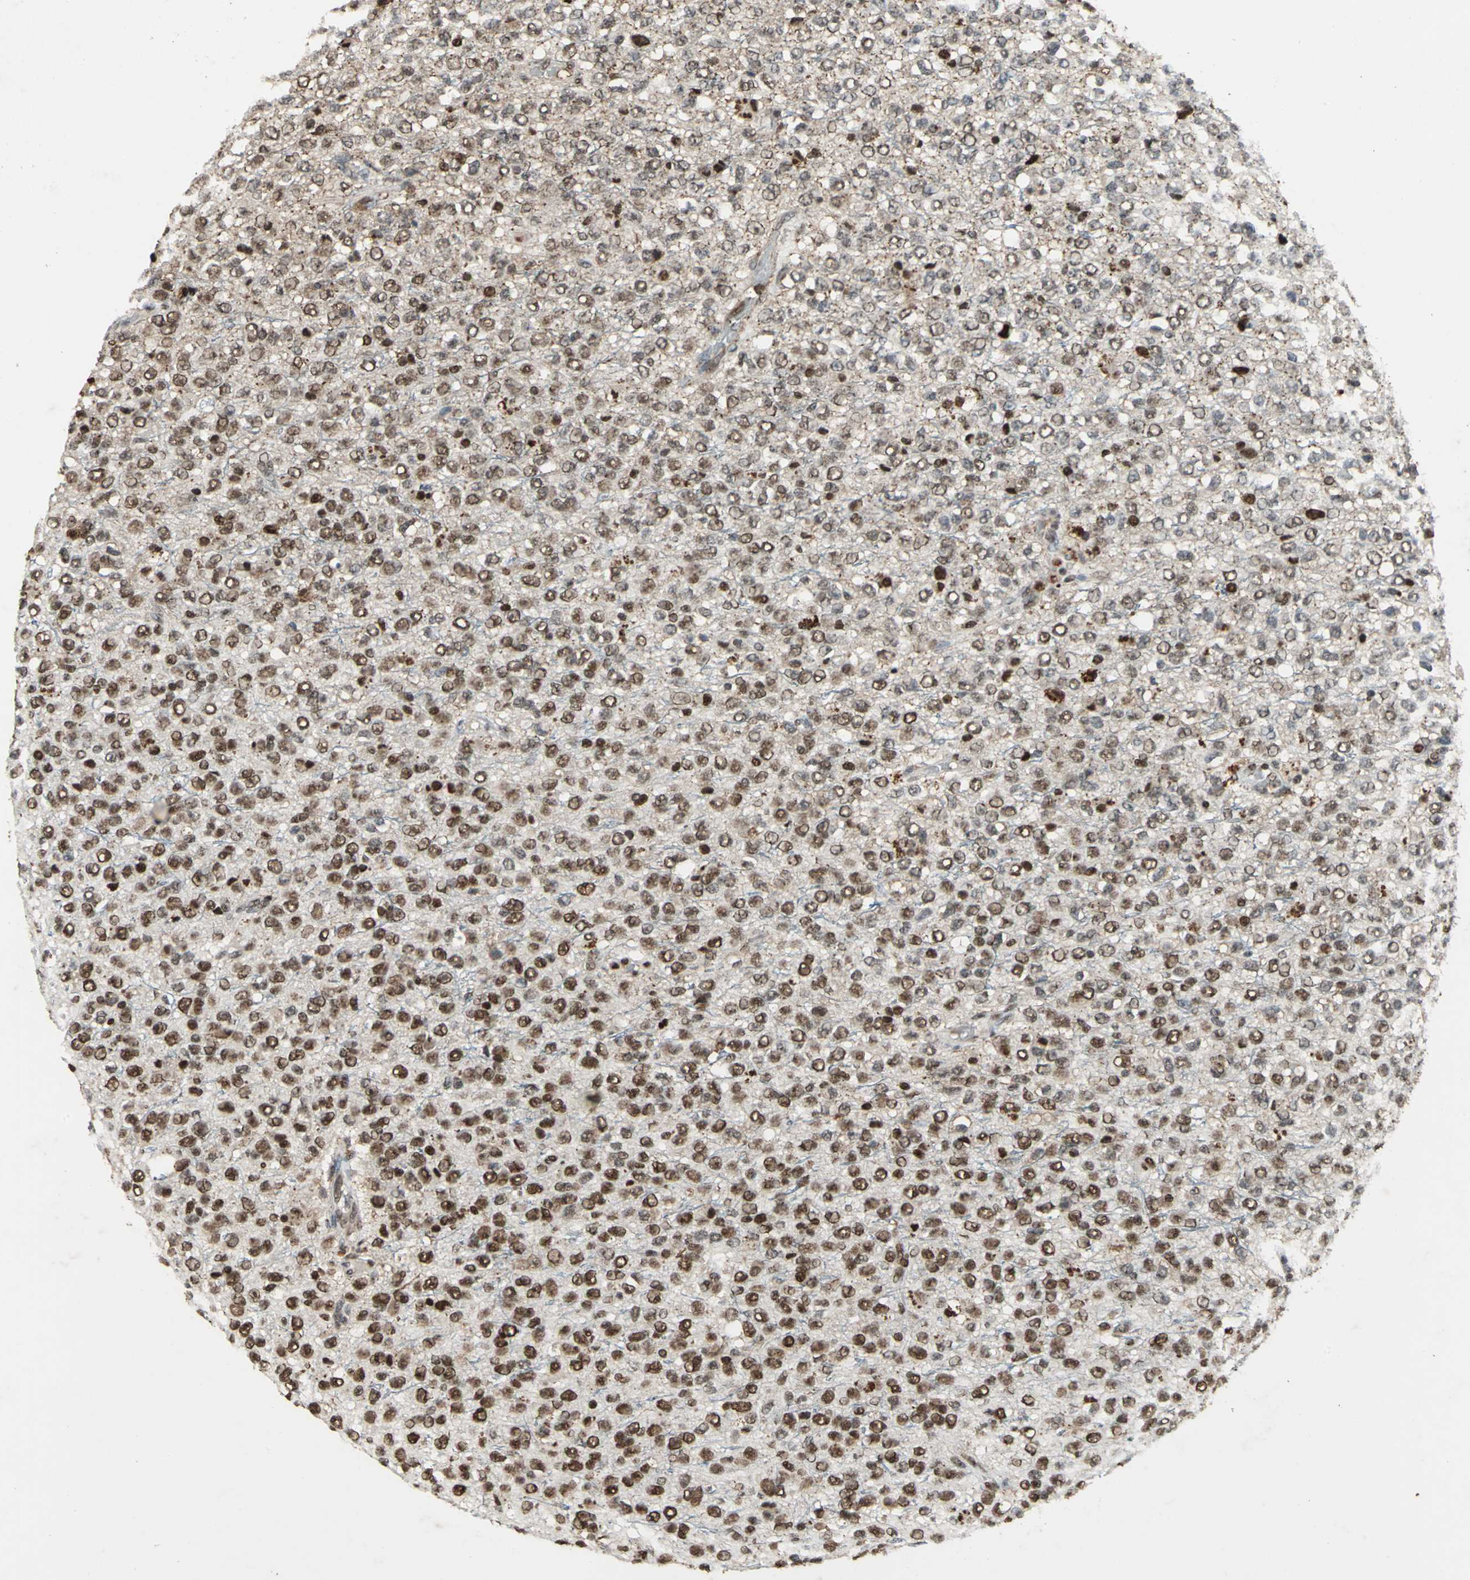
{"staining": {"intensity": "moderate", "quantity": ">75%", "location": "nuclear"}, "tissue": "glioma", "cell_type": "Tumor cells", "image_type": "cancer", "snomed": [{"axis": "morphology", "description": "Glioma, malignant, High grade"}, {"axis": "topography", "description": "pancreas cauda"}], "caption": "Protein expression analysis of glioma shows moderate nuclear positivity in approximately >75% of tumor cells.", "gene": "ANP32A", "patient": {"sex": "male", "age": 60}}